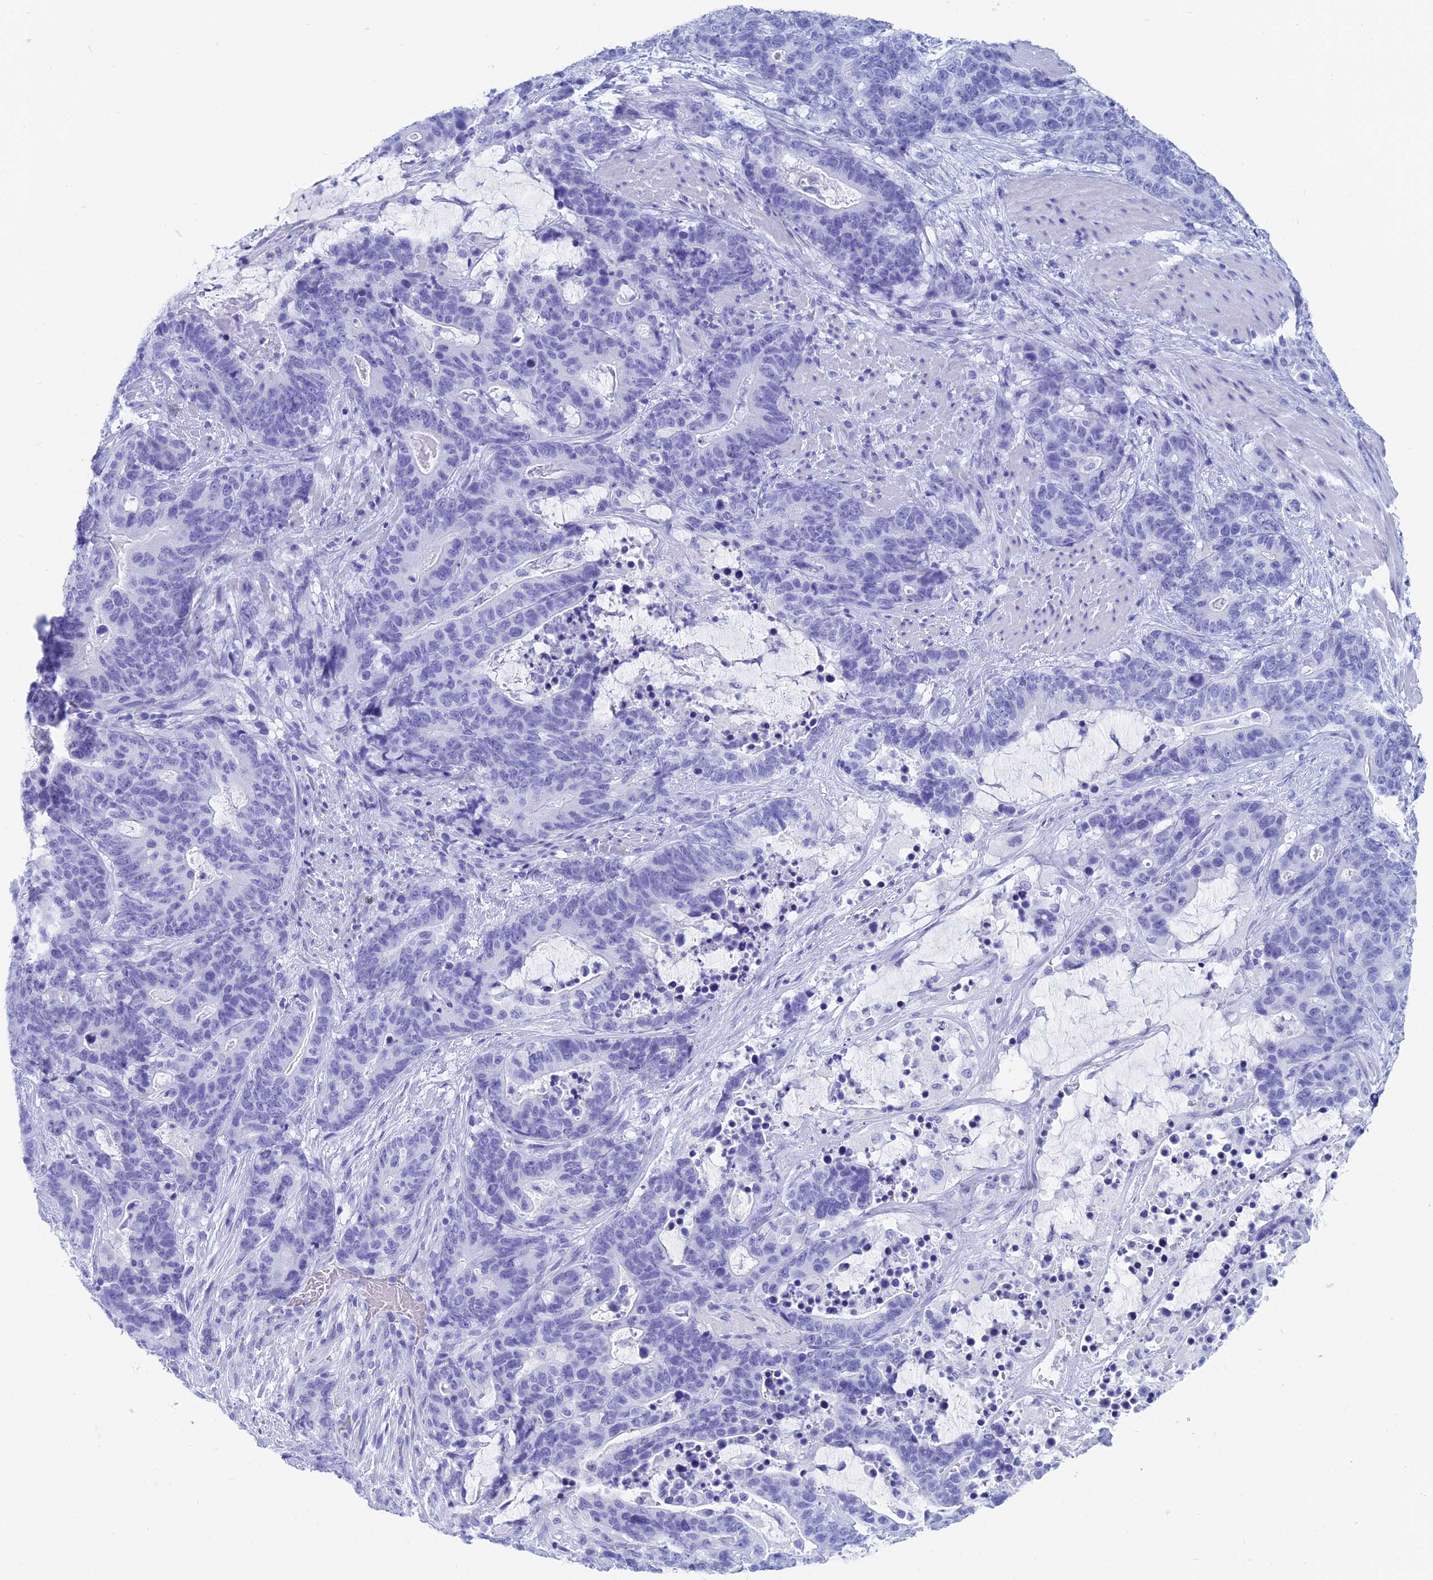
{"staining": {"intensity": "negative", "quantity": "none", "location": "none"}, "tissue": "stomach cancer", "cell_type": "Tumor cells", "image_type": "cancer", "snomed": [{"axis": "morphology", "description": "Adenocarcinoma, NOS"}, {"axis": "topography", "description": "Stomach"}], "caption": "Tumor cells show no significant expression in stomach cancer (adenocarcinoma).", "gene": "CAPS", "patient": {"sex": "female", "age": 76}}